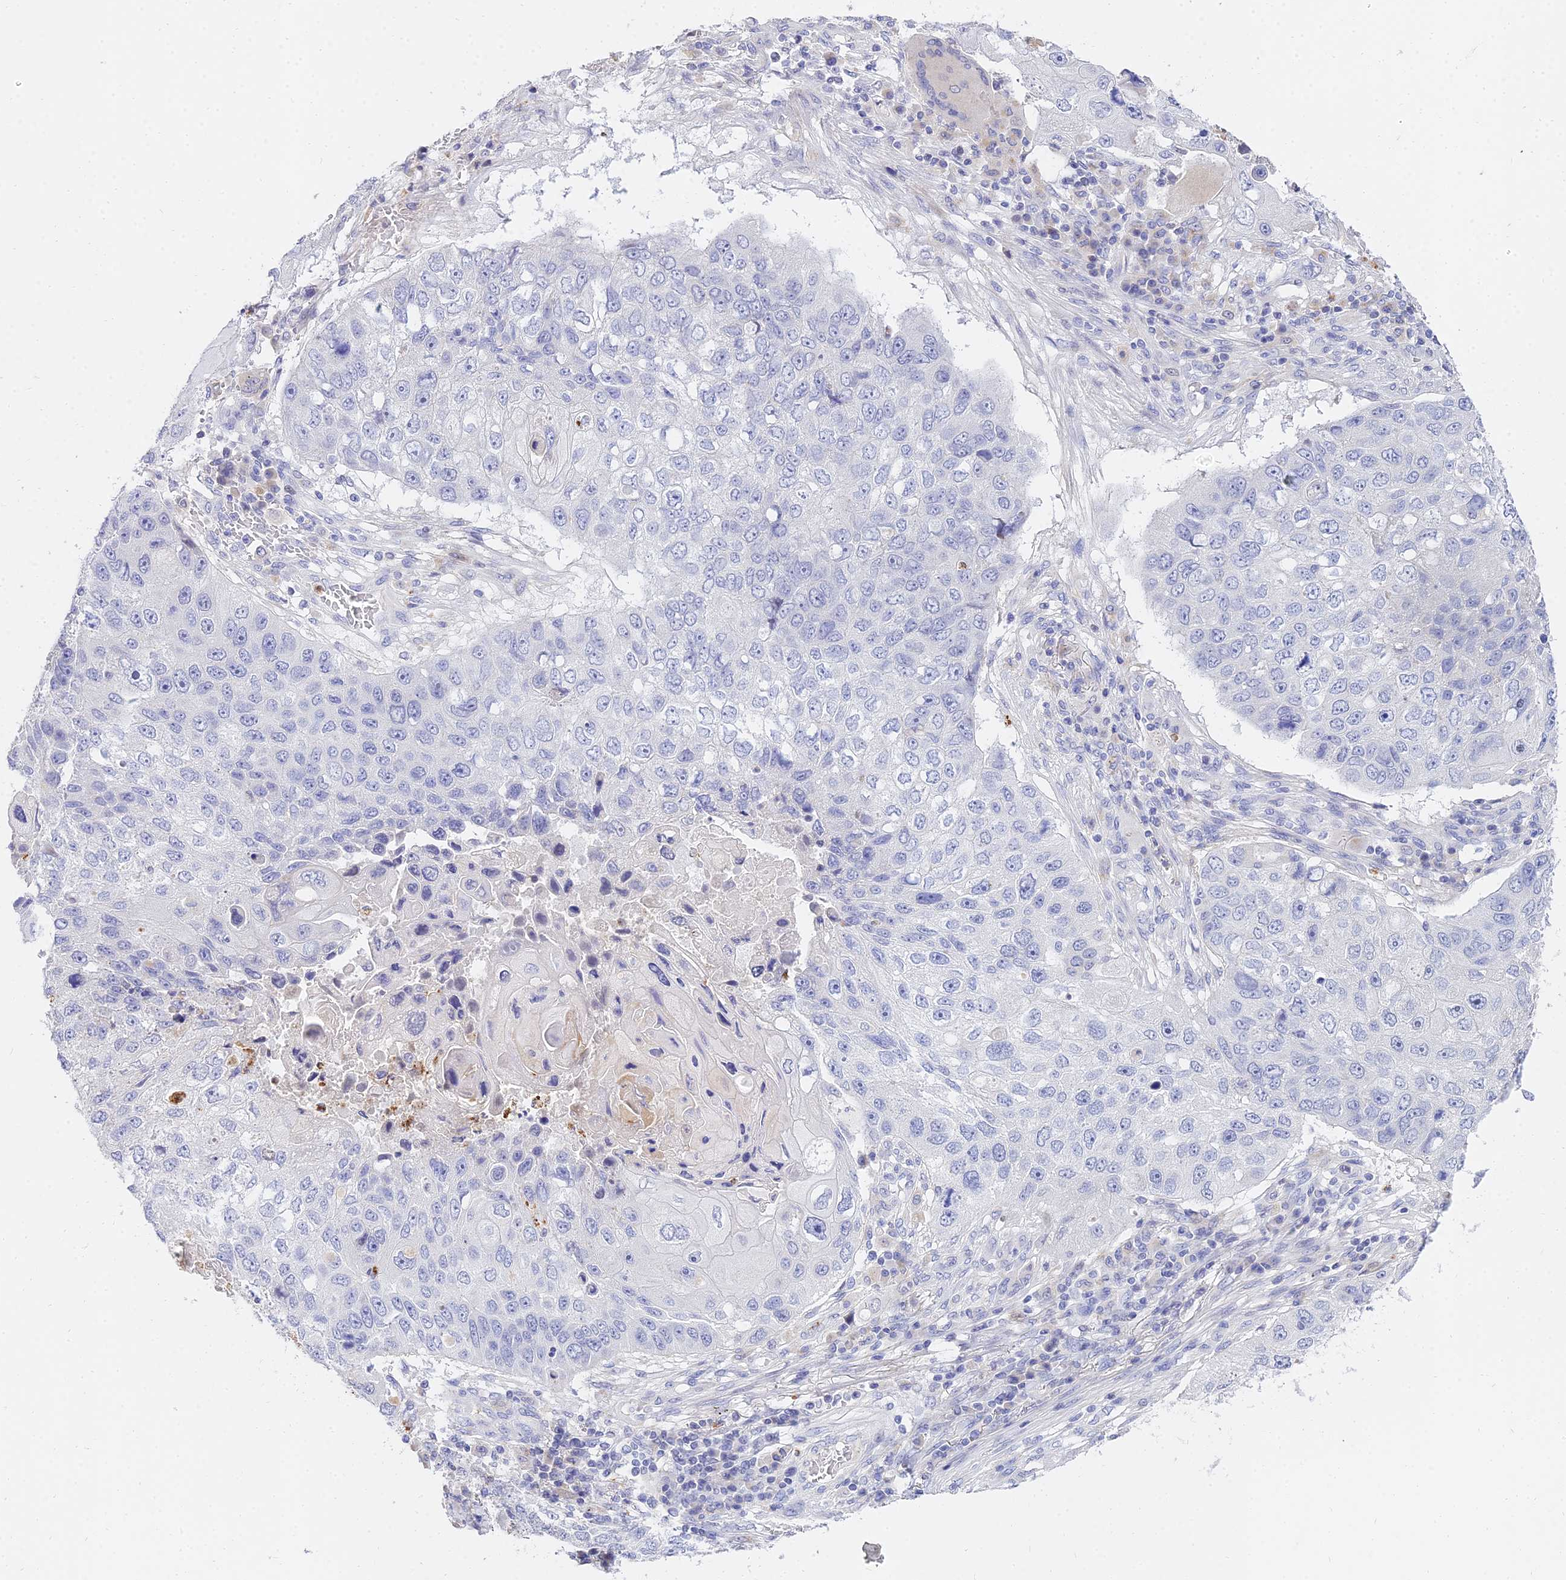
{"staining": {"intensity": "negative", "quantity": "none", "location": "none"}, "tissue": "lung cancer", "cell_type": "Tumor cells", "image_type": "cancer", "snomed": [{"axis": "morphology", "description": "Squamous cell carcinoma, NOS"}, {"axis": "topography", "description": "Lung"}], "caption": "DAB (3,3'-diaminobenzidine) immunohistochemical staining of lung cancer (squamous cell carcinoma) exhibits no significant expression in tumor cells.", "gene": "VWC2L", "patient": {"sex": "male", "age": 61}}